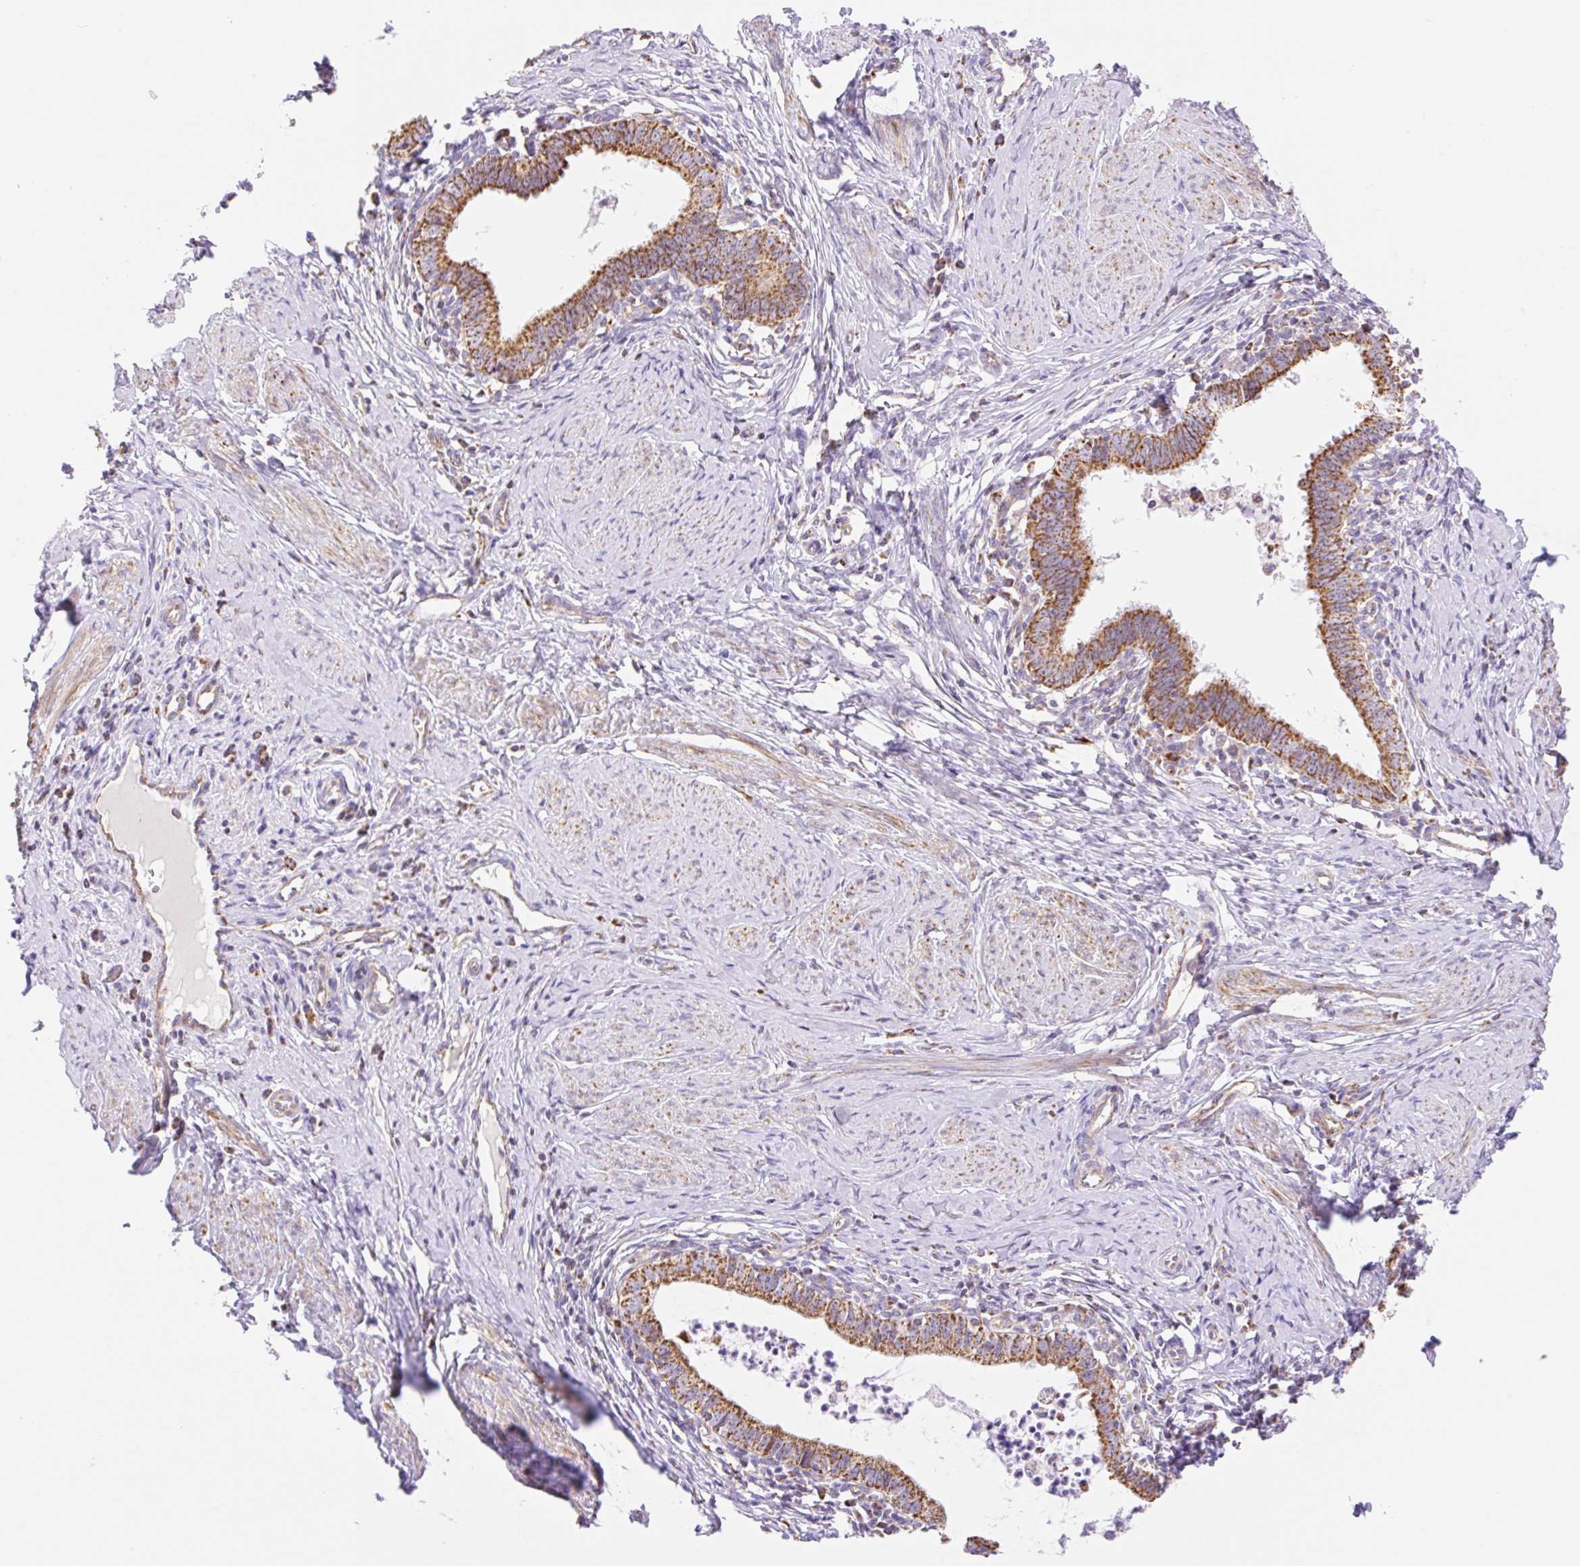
{"staining": {"intensity": "moderate", "quantity": ">75%", "location": "cytoplasmic/membranous"}, "tissue": "cervical cancer", "cell_type": "Tumor cells", "image_type": "cancer", "snomed": [{"axis": "morphology", "description": "Adenocarcinoma, NOS"}, {"axis": "topography", "description": "Cervix"}], "caption": "A histopathology image showing moderate cytoplasmic/membranous expression in approximately >75% of tumor cells in cervical cancer (adenocarcinoma), as visualized by brown immunohistochemical staining.", "gene": "ESAM", "patient": {"sex": "female", "age": 36}}